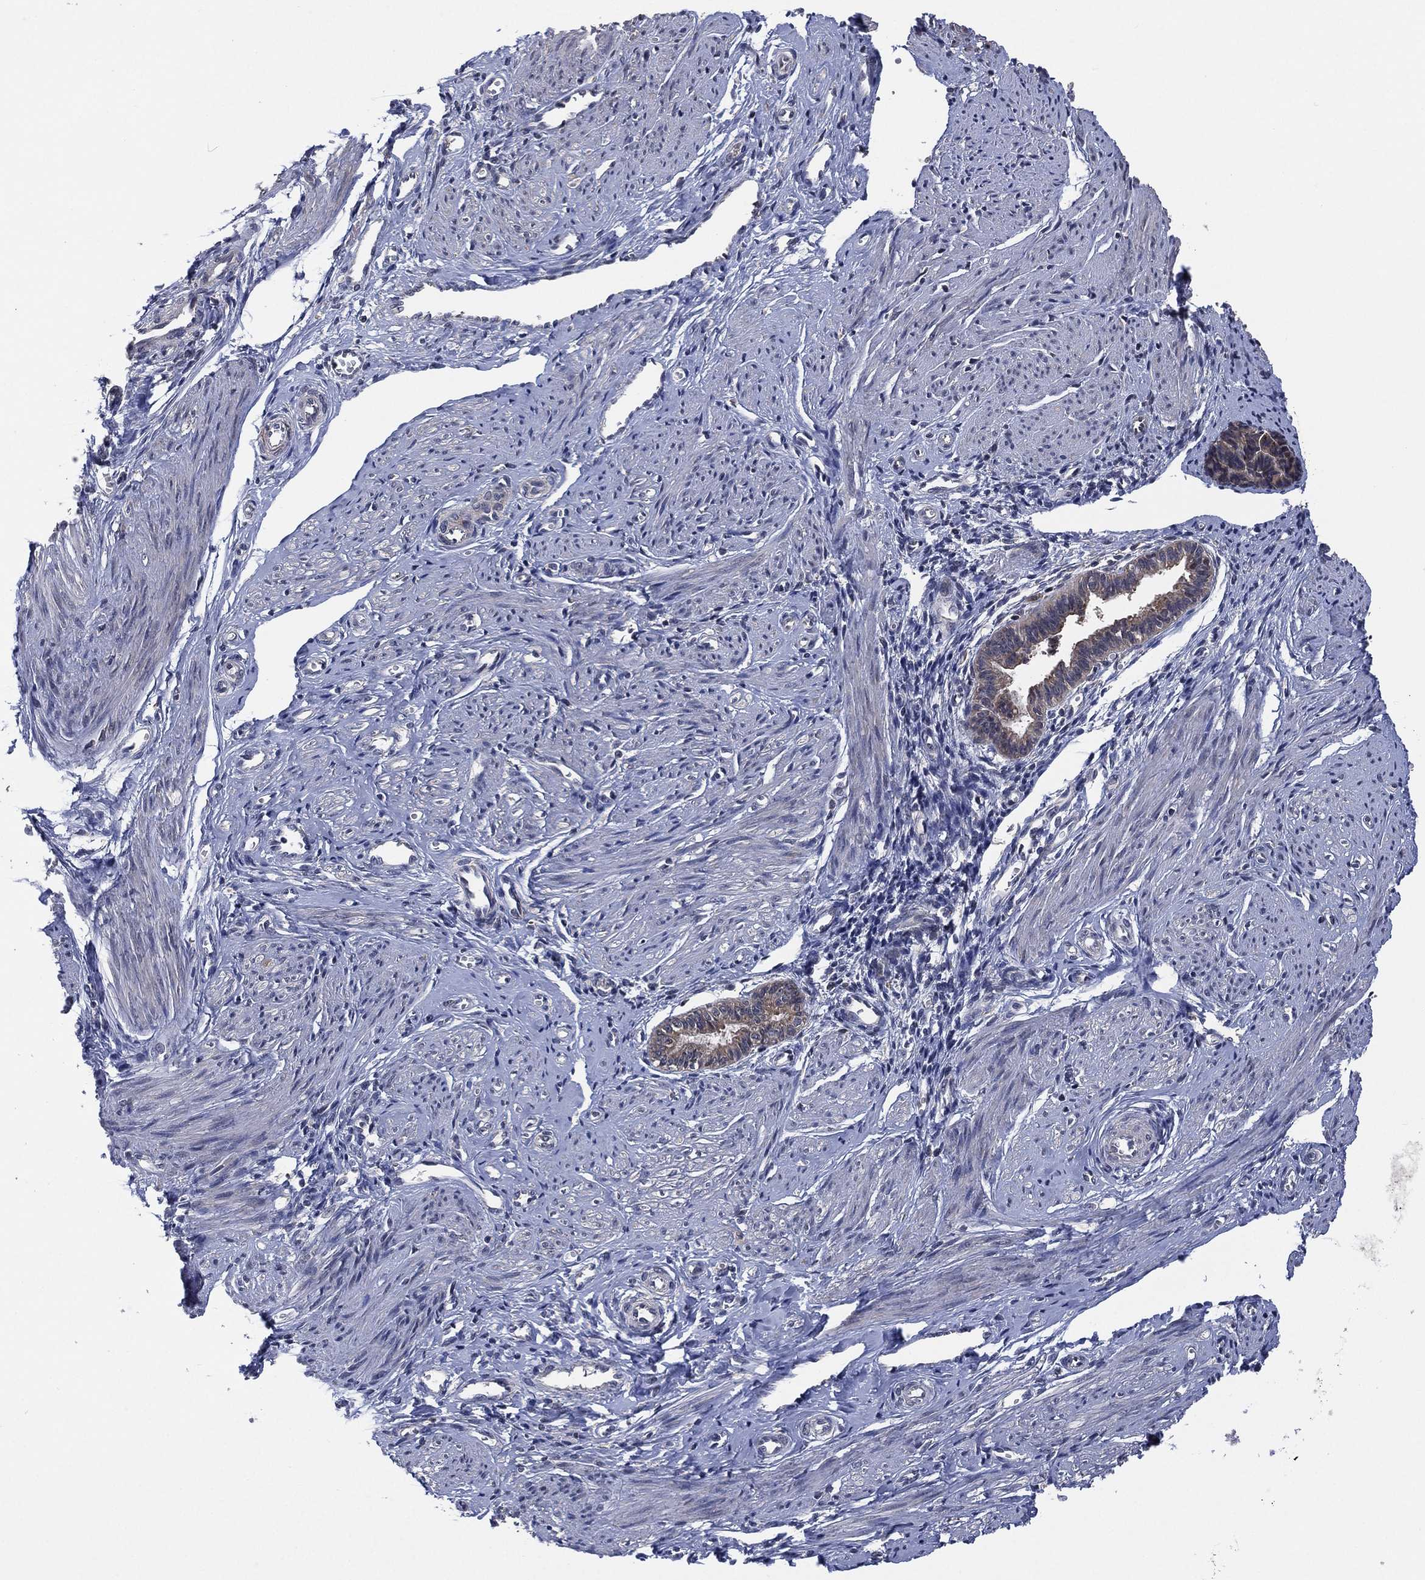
{"staining": {"intensity": "negative", "quantity": "none", "location": "none"}, "tissue": "endometrium", "cell_type": "Cells in endometrial stroma", "image_type": "normal", "snomed": [{"axis": "morphology", "description": "Normal tissue, NOS"}, {"axis": "topography", "description": "Cervix"}, {"axis": "topography", "description": "Endometrium"}], "caption": "Immunohistochemistry of unremarkable endometrium reveals no positivity in cells in endometrial stroma. The staining was performed using DAB to visualize the protein expression in brown, while the nuclei were stained in blue with hematoxylin (Magnification: 20x).", "gene": "SELENOO", "patient": {"sex": "female", "age": 37}}